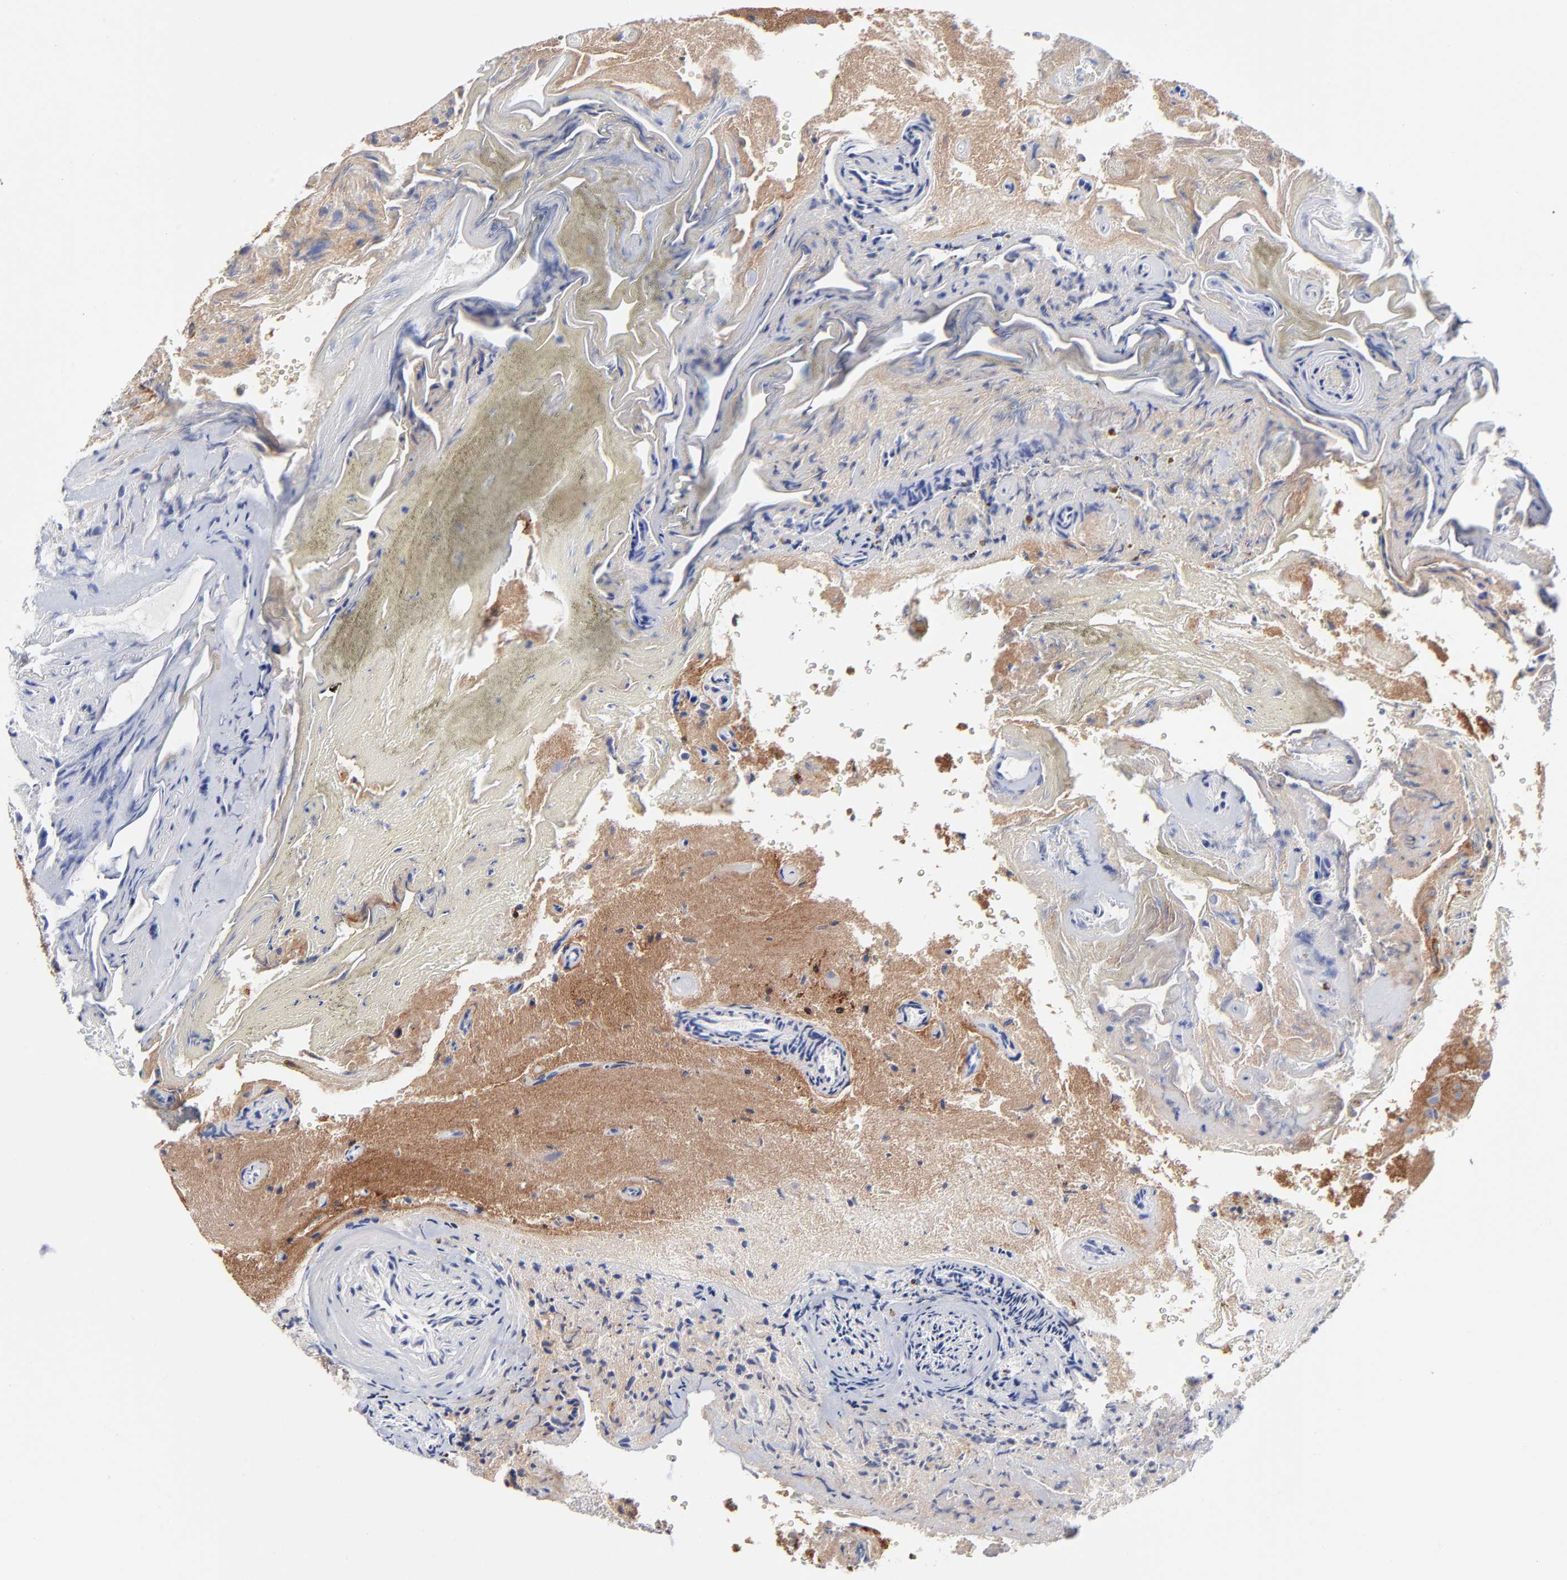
{"staining": {"intensity": "moderate", "quantity": "<25%", "location": "cytoplasmic/membranous"}, "tissue": "glioma", "cell_type": "Tumor cells", "image_type": "cancer", "snomed": [{"axis": "morphology", "description": "Normal tissue, NOS"}, {"axis": "morphology", "description": "Glioma, malignant, High grade"}, {"axis": "topography", "description": "Cerebral cortex"}], "caption": "IHC histopathology image of high-grade glioma (malignant) stained for a protein (brown), which displays low levels of moderate cytoplasmic/membranous positivity in approximately <25% of tumor cells.", "gene": "CXADR", "patient": {"sex": "male", "age": 75}}